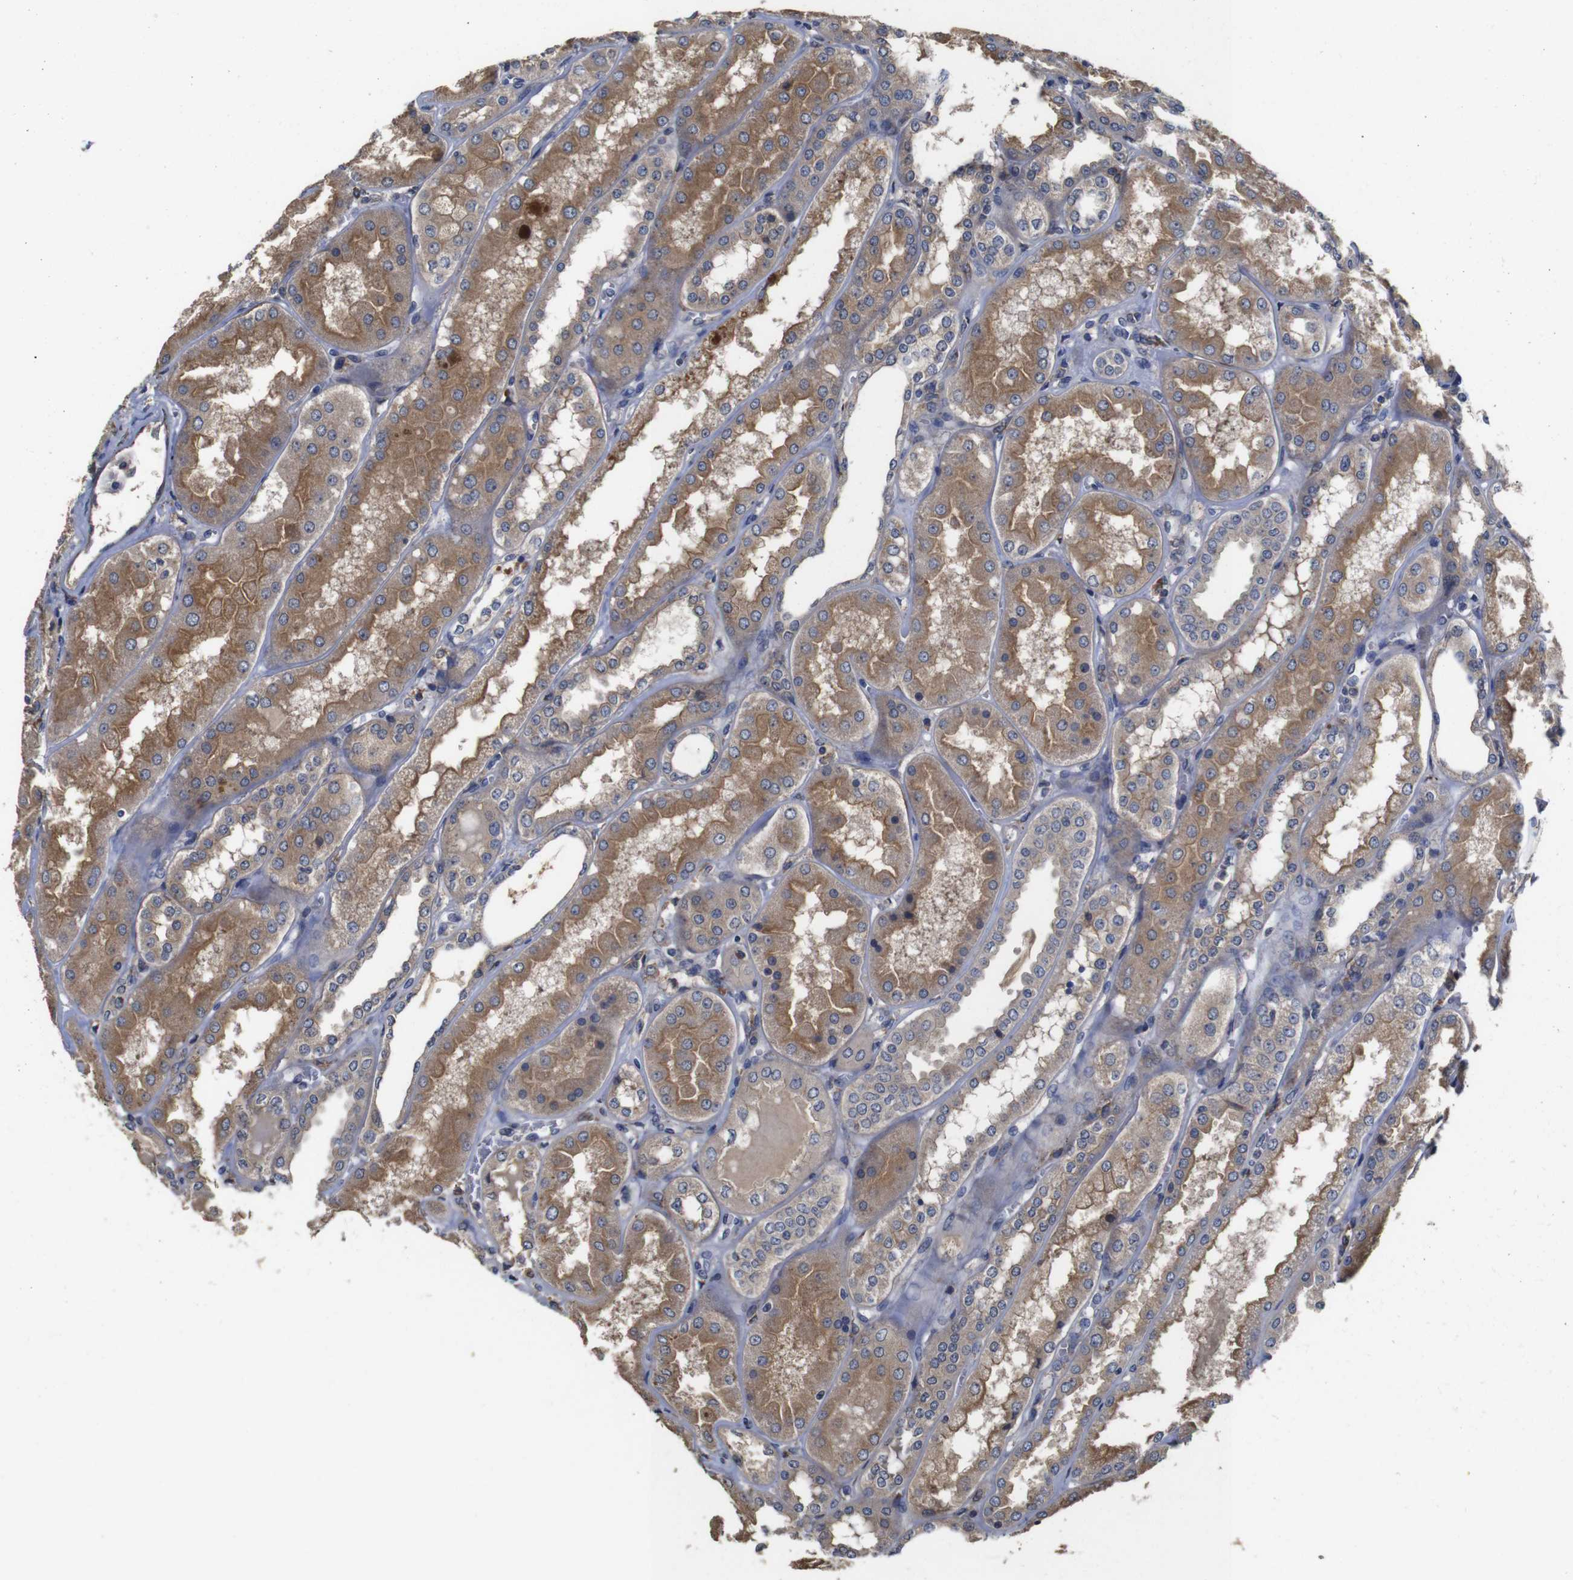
{"staining": {"intensity": "weak", "quantity": "<25%", "location": "cytoplasmic/membranous"}, "tissue": "kidney", "cell_type": "Cells in glomeruli", "image_type": "normal", "snomed": [{"axis": "morphology", "description": "Normal tissue, NOS"}, {"axis": "topography", "description": "Kidney"}], "caption": "The IHC photomicrograph has no significant positivity in cells in glomeruli of kidney.", "gene": "ARHGAP24", "patient": {"sex": "female", "age": 56}}